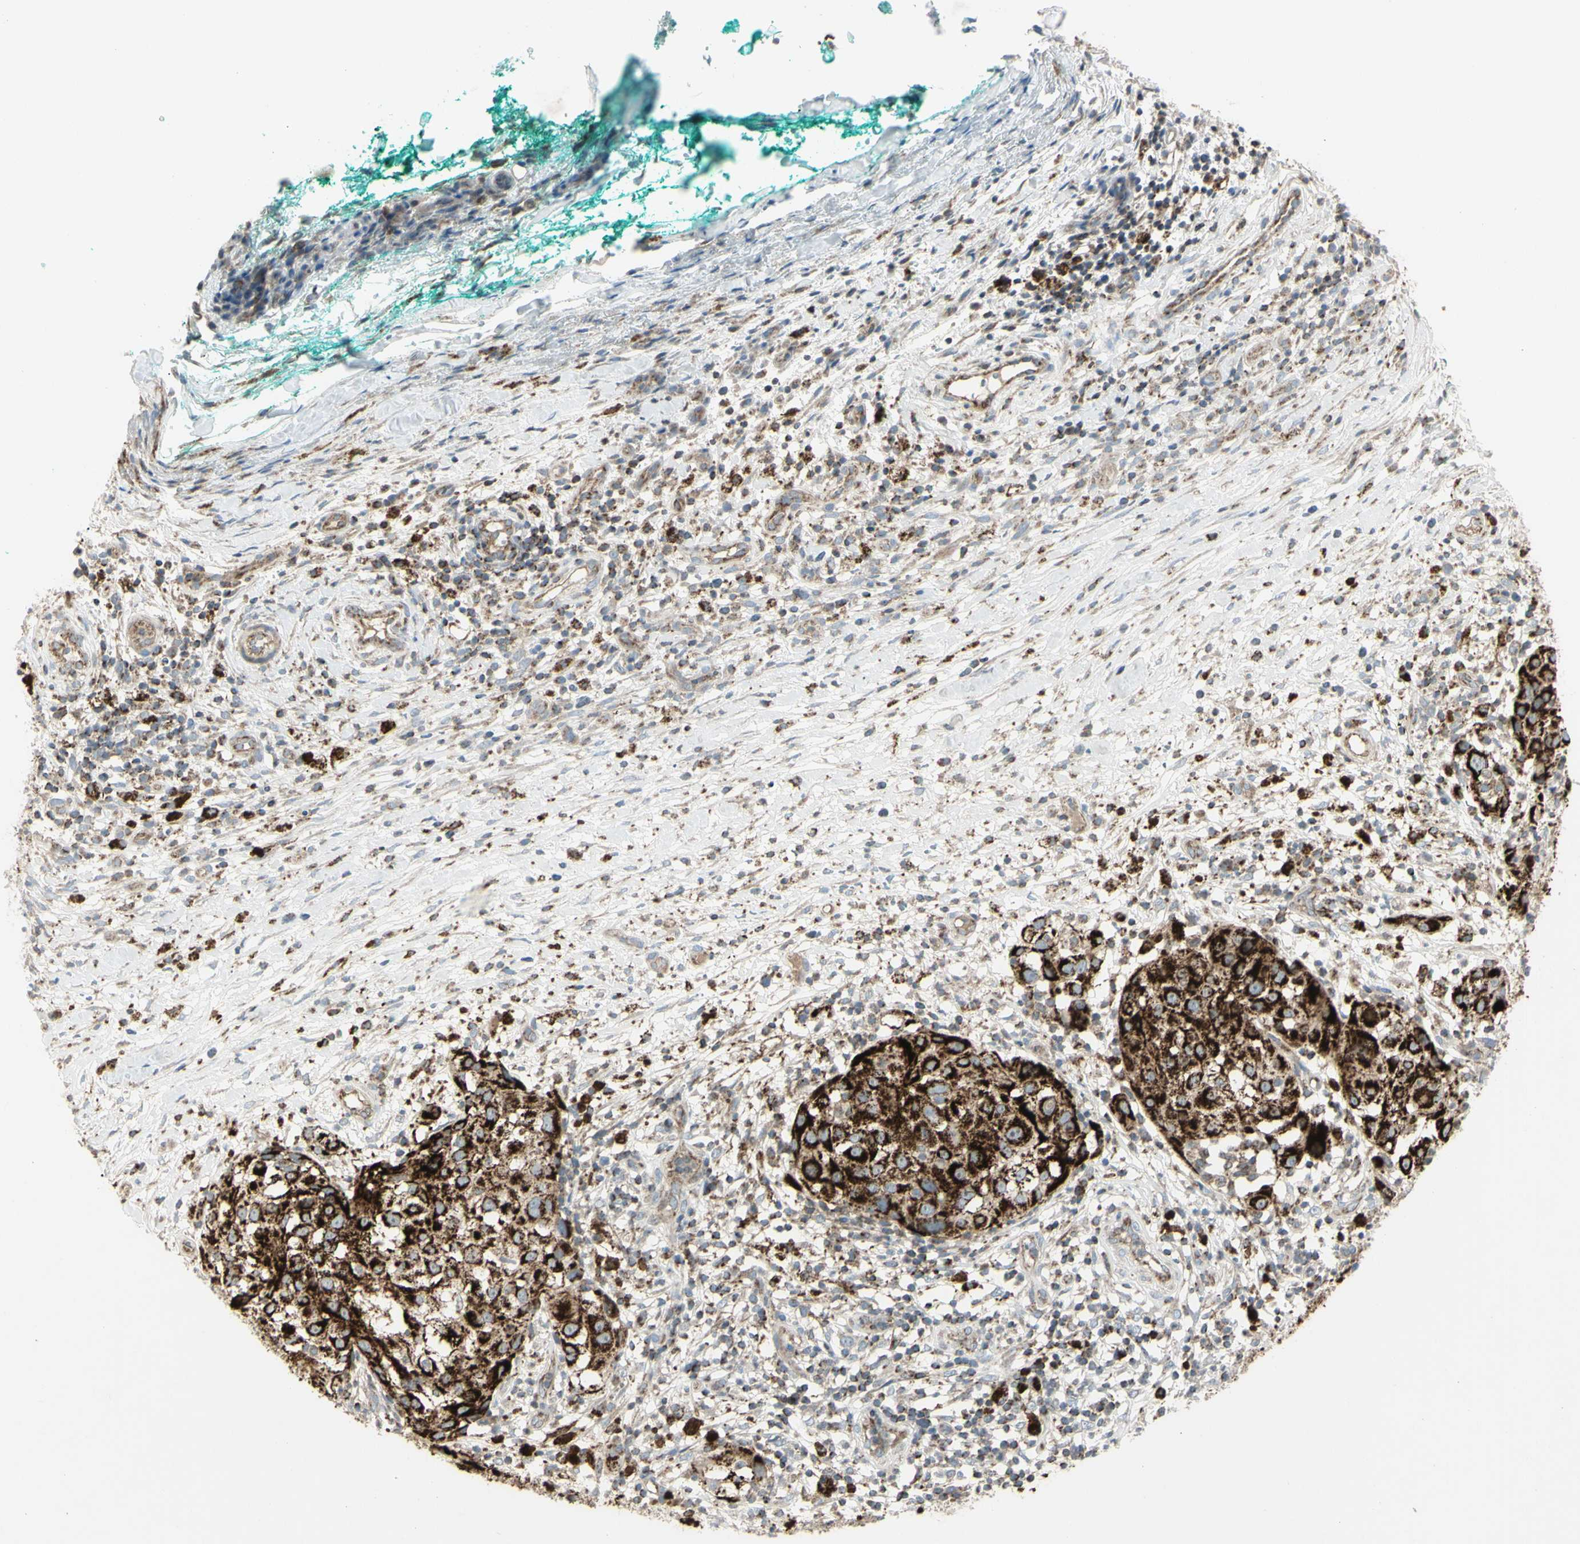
{"staining": {"intensity": "strong", "quantity": ">75%", "location": "cytoplasmic/membranous"}, "tissue": "melanoma", "cell_type": "Tumor cells", "image_type": "cancer", "snomed": [{"axis": "morphology", "description": "Necrosis, NOS"}, {"axis": "morphology", "description": "Malignant melanoma, NOS"}, {"axis": "topography", "description": "Skin"}], "caption": "DAB immunohistochemical staining of melanoma reveals strong cytoplasmic/membranous protein staining in about >75% of tumor cells. (DAB (3,3'-diaminobenzidine) = brown stain, brightfield microscopy at high magnification).", "gene": "CYB5R1", "patient": {"sex": "female", "age": 87}}